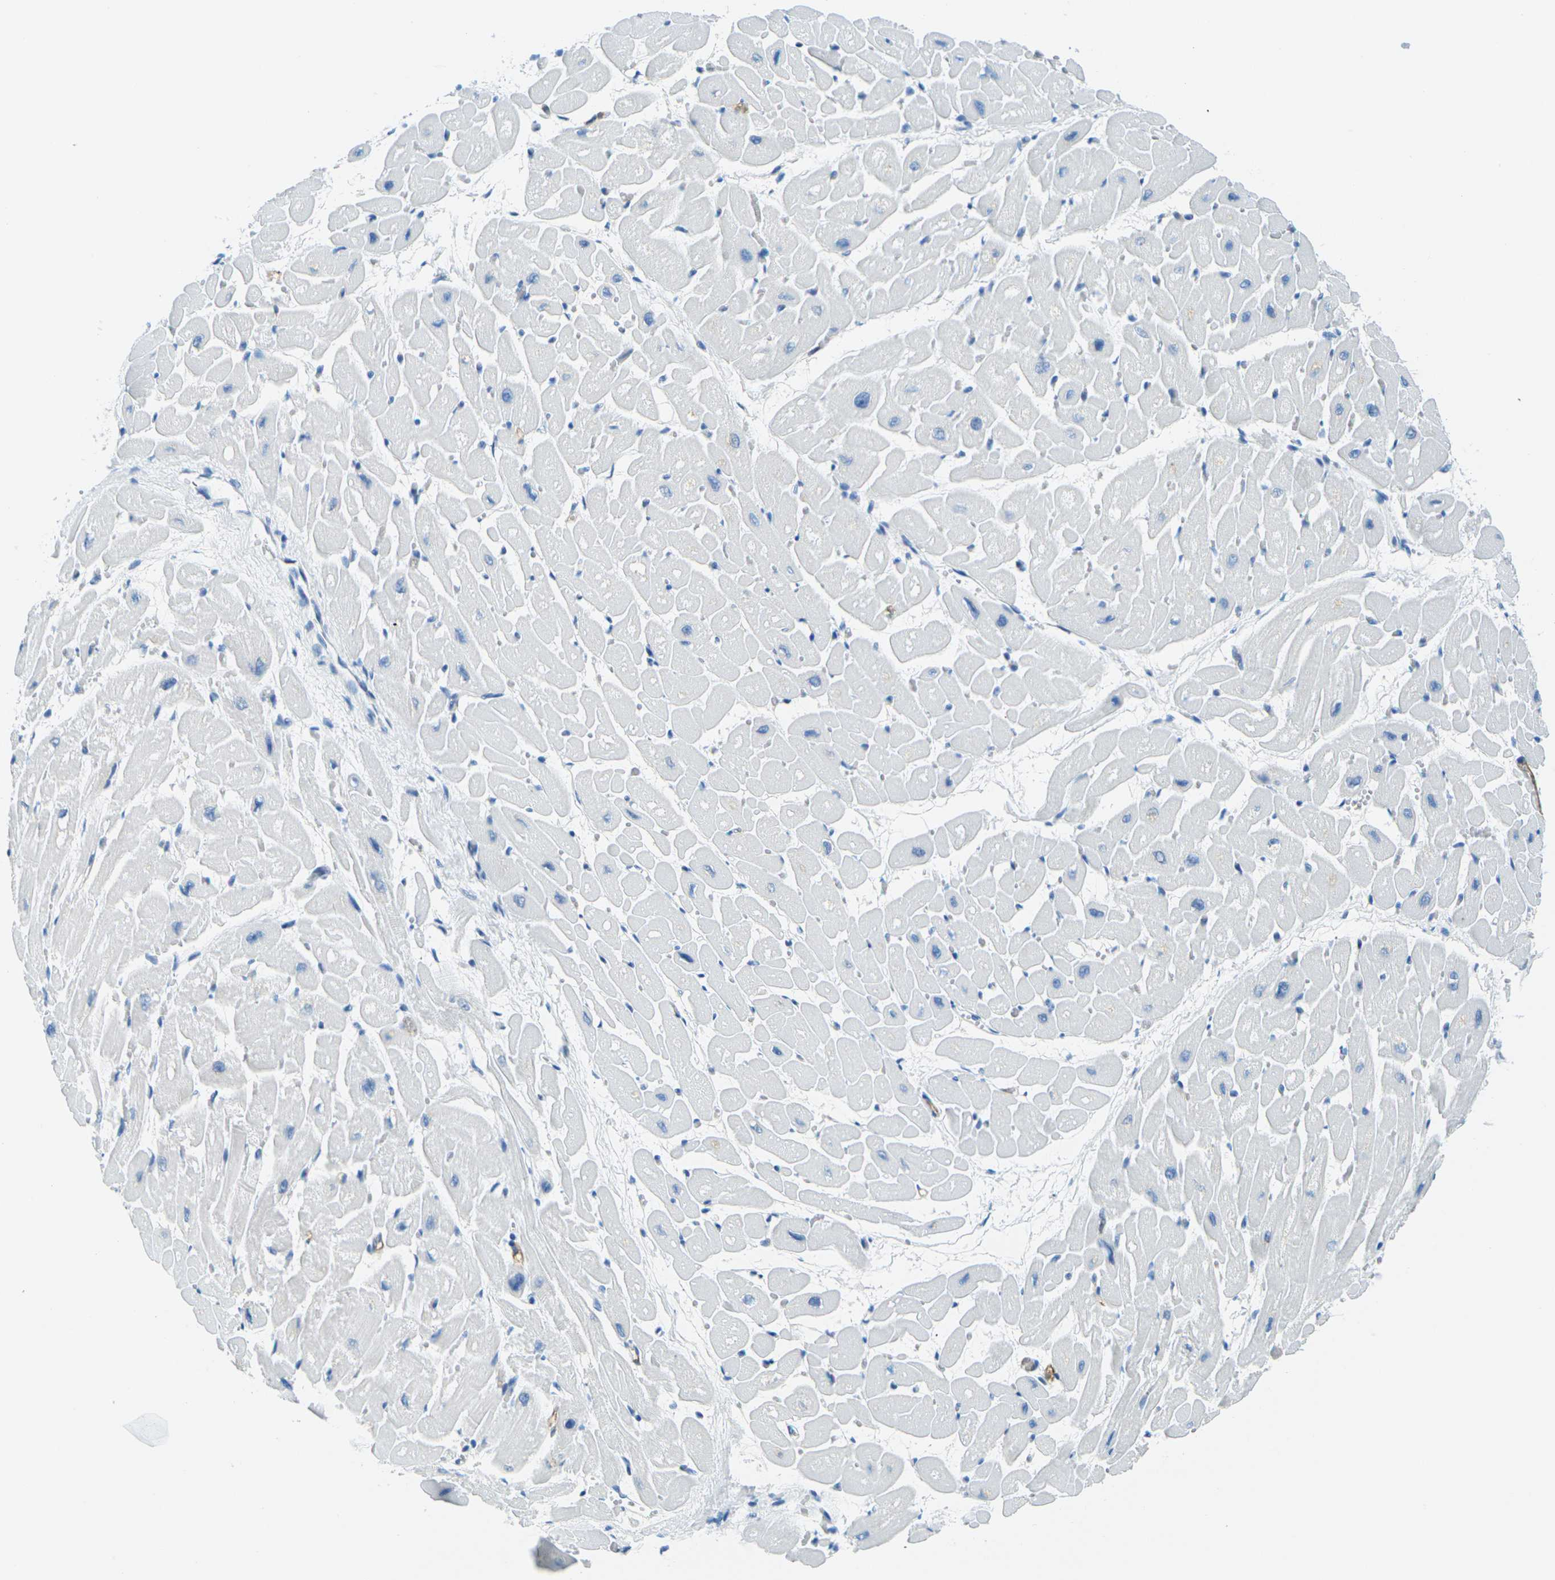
{"staining": {"intensity": "negative", "quantity": "none", "location": "none"}, "tissue": "heart muscle", "cell_type": "Cardiomyocytes", "image_type": "normal", "snomed": [{"axis": "morphology", "description": "Normal tissue, NOS"}, {"axis": "topography", "description": "Heart"}], "caption": "Cardiomyocytes show no significant positivity in unremarkable heart muscle. (Stains: DAB (3,3'-diaminobenzidine) immunohistochemistry (IHC) with hematoxylin counter stain, Microscopy: brightfield microscopy at high magnification).", "gene": "OCLN", "patient": {"sex": "male", "age": 45}}